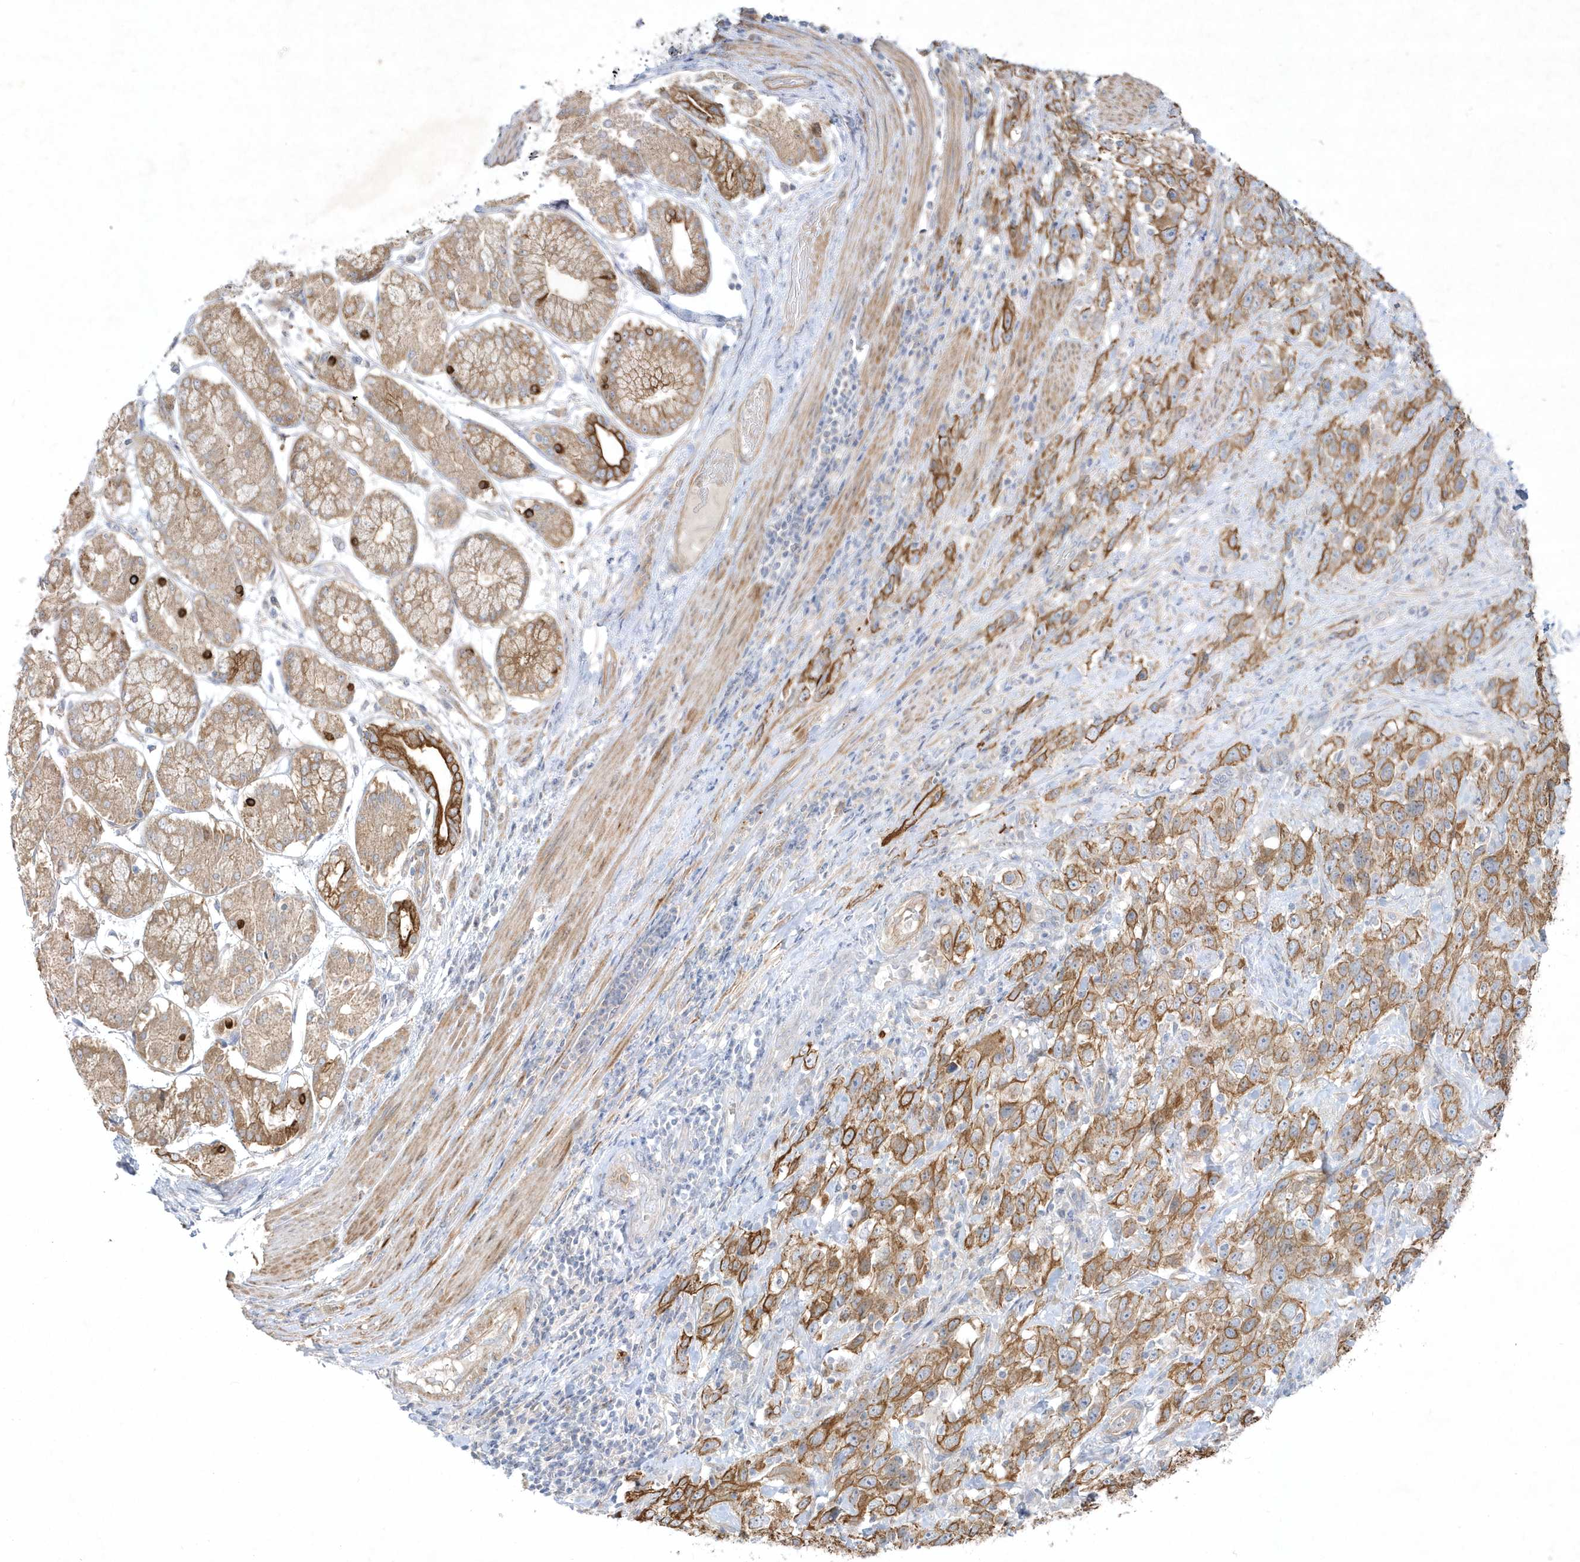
{"staining": {"intensity": "moderate", "quantity": ">75%", "location": "cytoplasmic/membranous"}, "tissue": "stomach cancer", "cell_type": "Tumor cells", "image_type": "cancer", "snomed": [{"axis": "morphology", "description": "Normal tissue, NOS"}, {"axis": "morphology", "description": "Adenocarcinoma, NOS"}, {"axis": "topography", "description": "Lymph node"}, {"axis": "topography", "description": "Stomach"}], "caption": "Protein analysis of stomach cancer tissue shows moderate cytoplasmic/membranous positivity in approximately >75% of tumor cells.", "gene": "LARS1", "patient": {"sex": "male", "age": 48}}